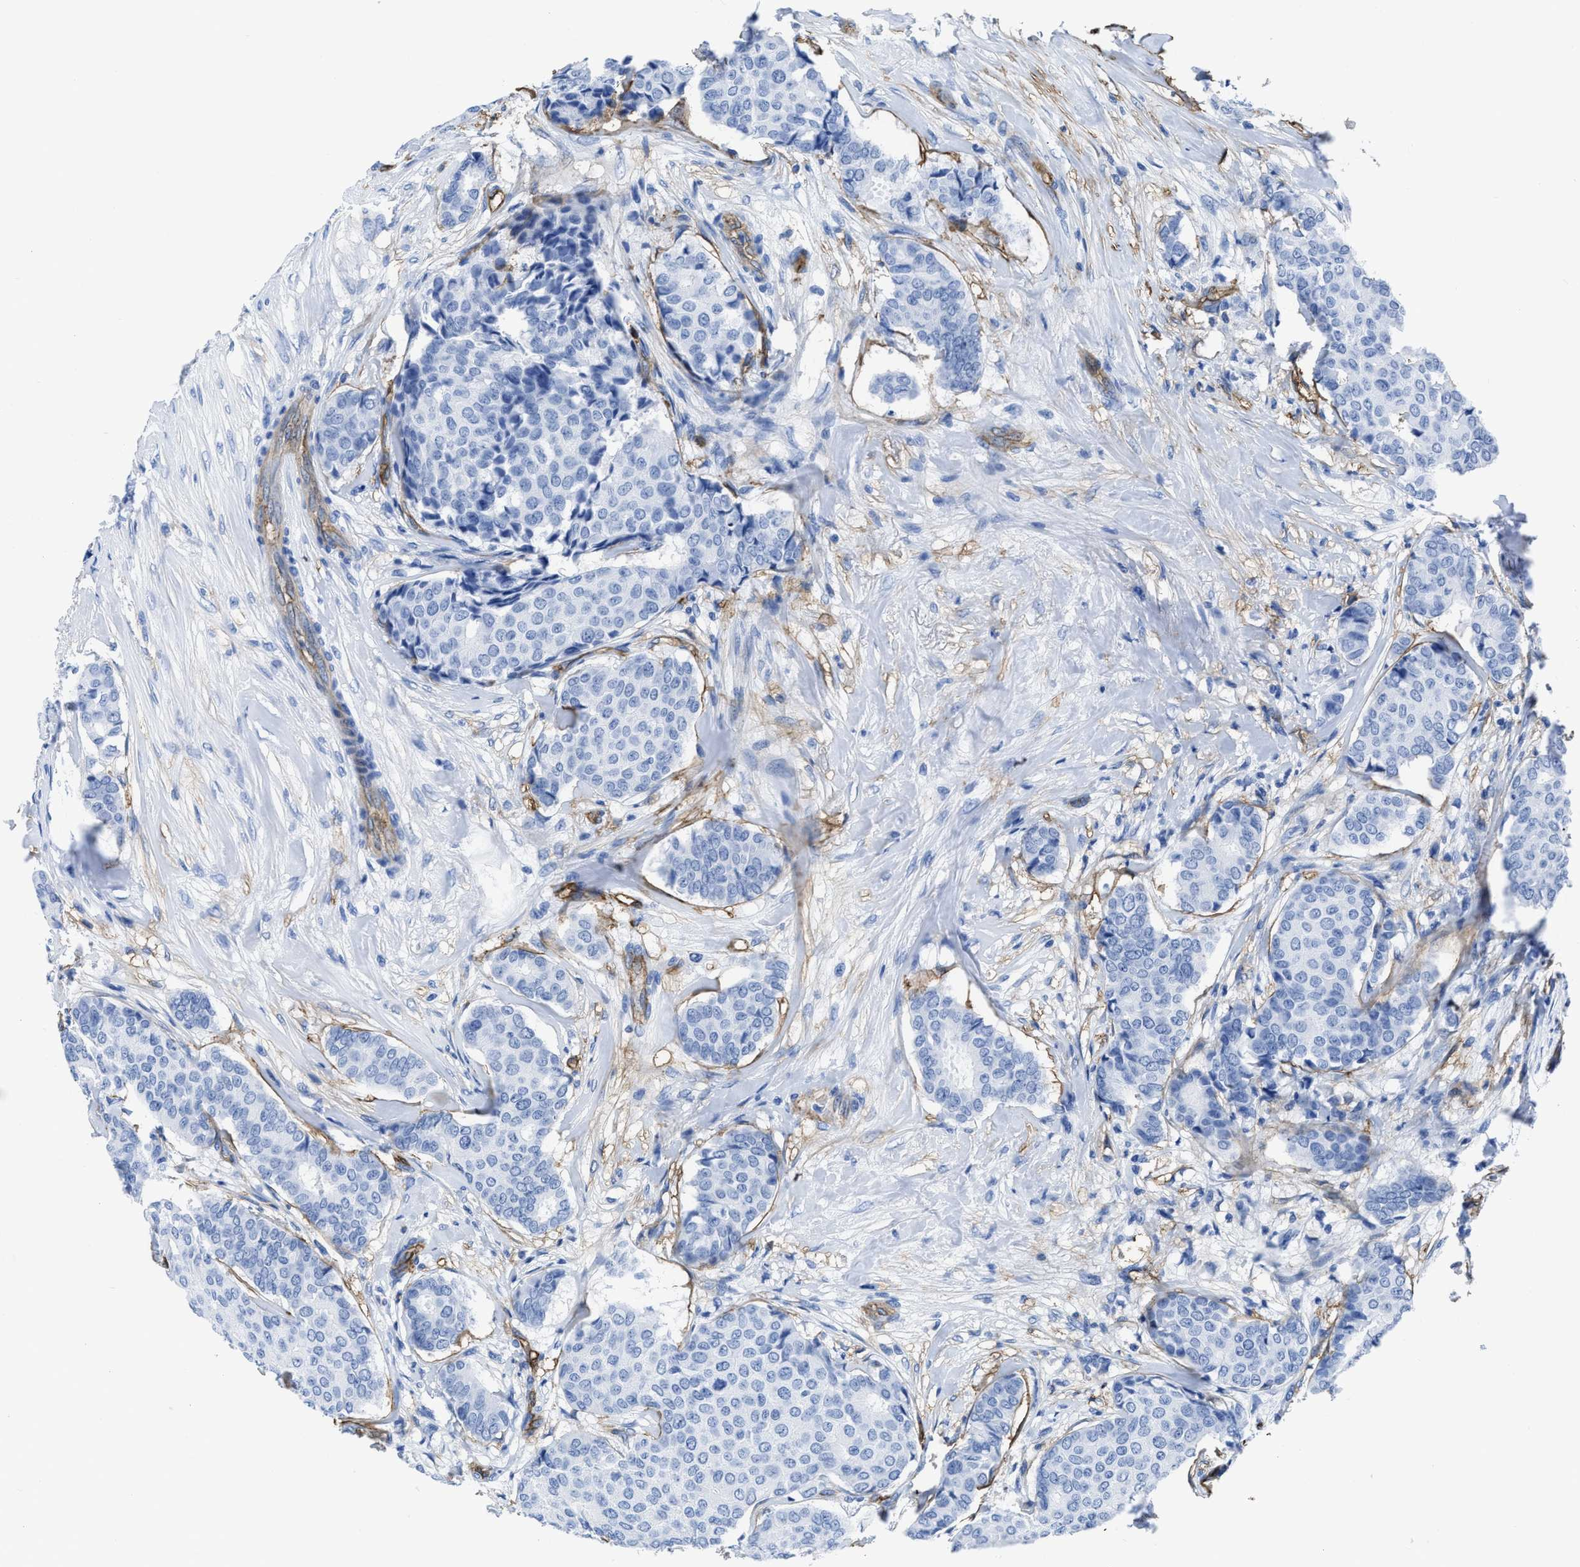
{"staining": {"intensity": "negative", "quantity": "none", "location": "none"}, "tissue": "breast cancer", "cell_type": "Tumor cells", "image_type": "cancer", "snomed": [{"axis": "morphology", "description": "Duct carcinoma"}, {"axis": "topography", "description": "Breast"}], "caption": "This is an IHC histopathology image of invasive ductal carcinoma (breast). There is no staining in tumor cells.", "gene": "AQP1", "patient": {"sex": "female", "age": 75}}